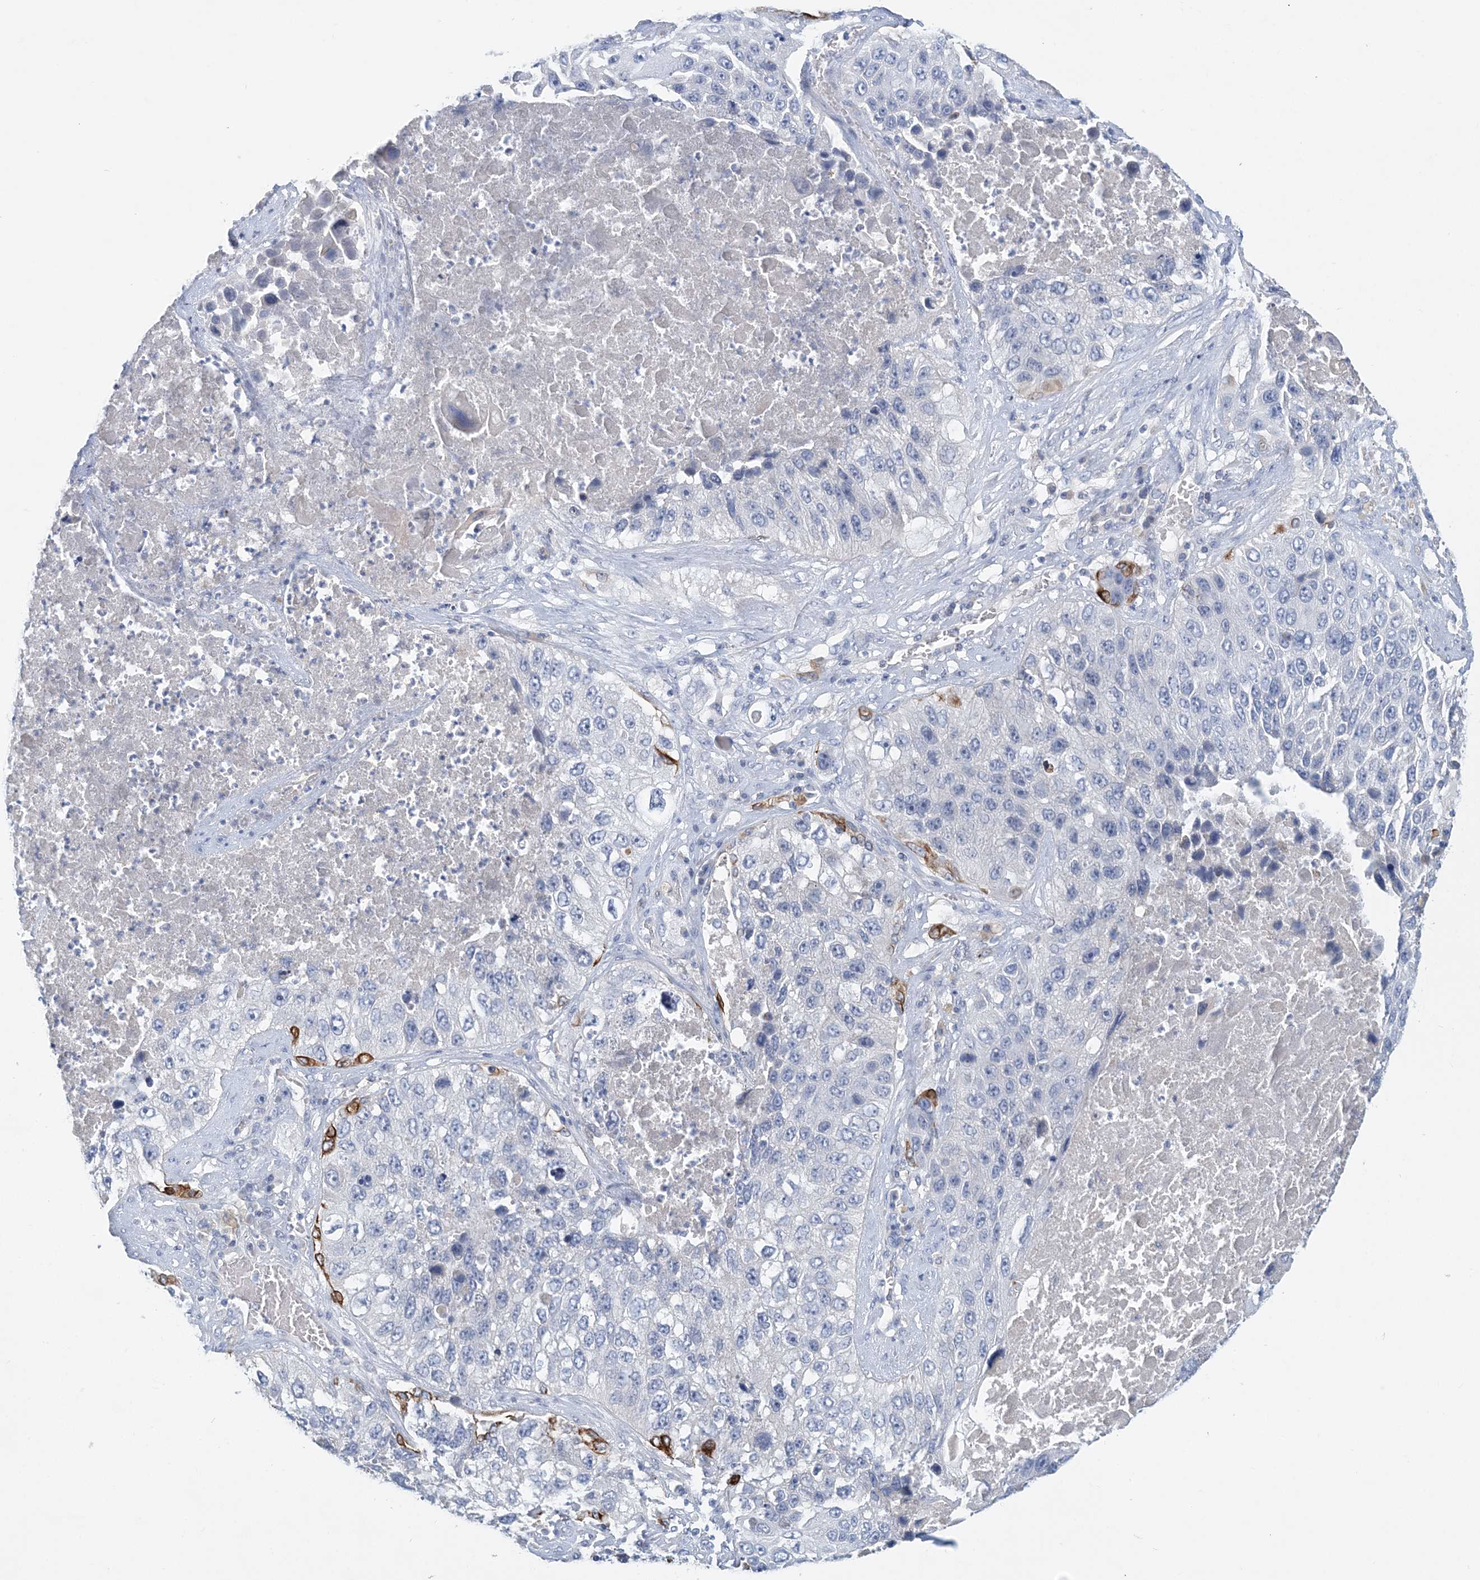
{"staining": {"intensity": "moderate", "quantity": "<25%", "location": "cytoplasmic/membranous"}, "tissue": "lung cancer", "cell_type": "Tumor cells", "image_type": "cancer", "snomed": [{"axis": "morphology", "description": "Squamous cell carcinoma, NOS"}, {"axis": "topography", "description": "Lung"}], "caption": "This is a photomicrograph of IHC staining of lung cancer, which shows moderate expression in the cytoplasmic/membranous of tumor cells.", "gene": "LRRIQ4", "patient": {"sex": "male", "age": 61}}